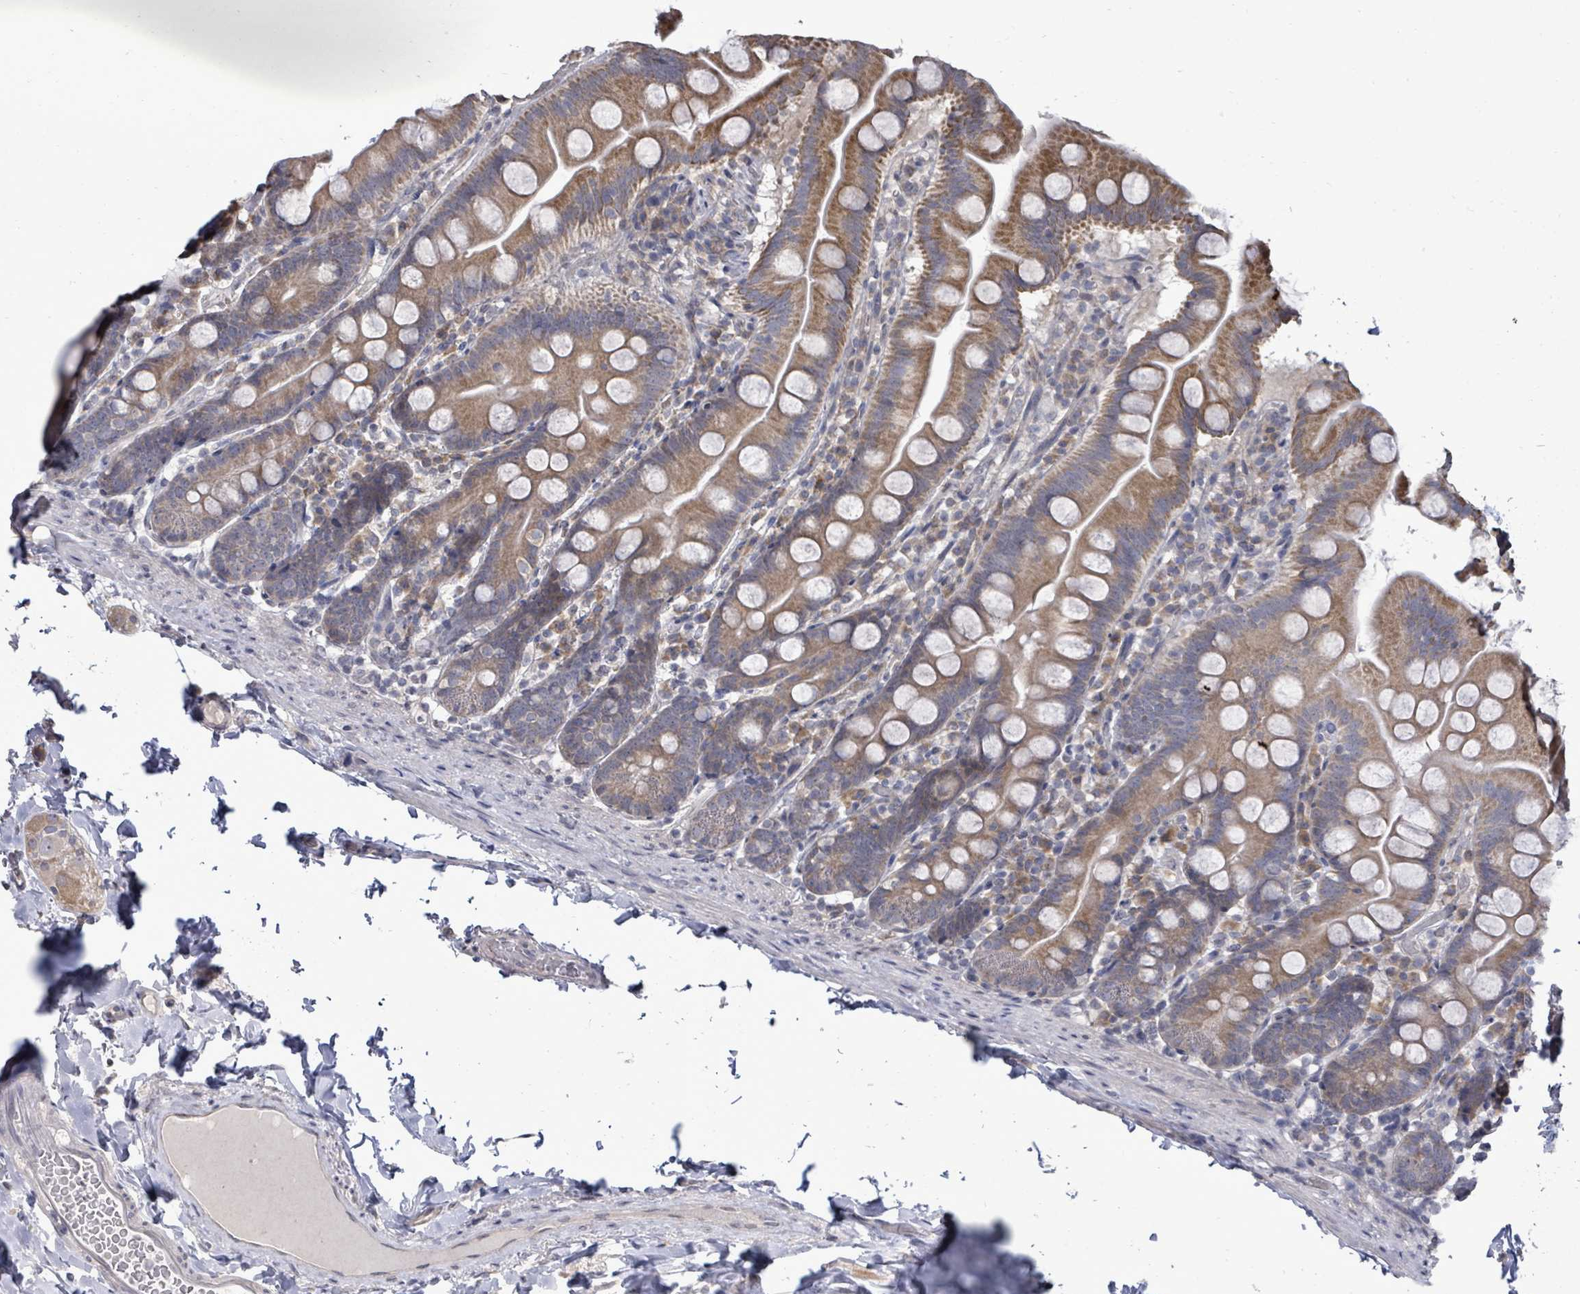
{"staining": {"intensity": "moderate", "quantity": ">75%", "location": "cytoplasmic/membranous"}, "tissue": "small intestine", "cell_type": "Glandular cells", "image_type": "normal", "snomed": [{"axis": "morphology", "description": "Normal tissue, NOS"}, {"axis": "topography", "description": "Small intestine"}], "caption": "This is a histology image of immunohistochemistry (IHC) staining of benign small intestine, which shows moderate positivity in the cytoplasmic/membranous of glandular cells.", "gene": "POMGNT2", "patient": {"sex": "female", "age": 68}}